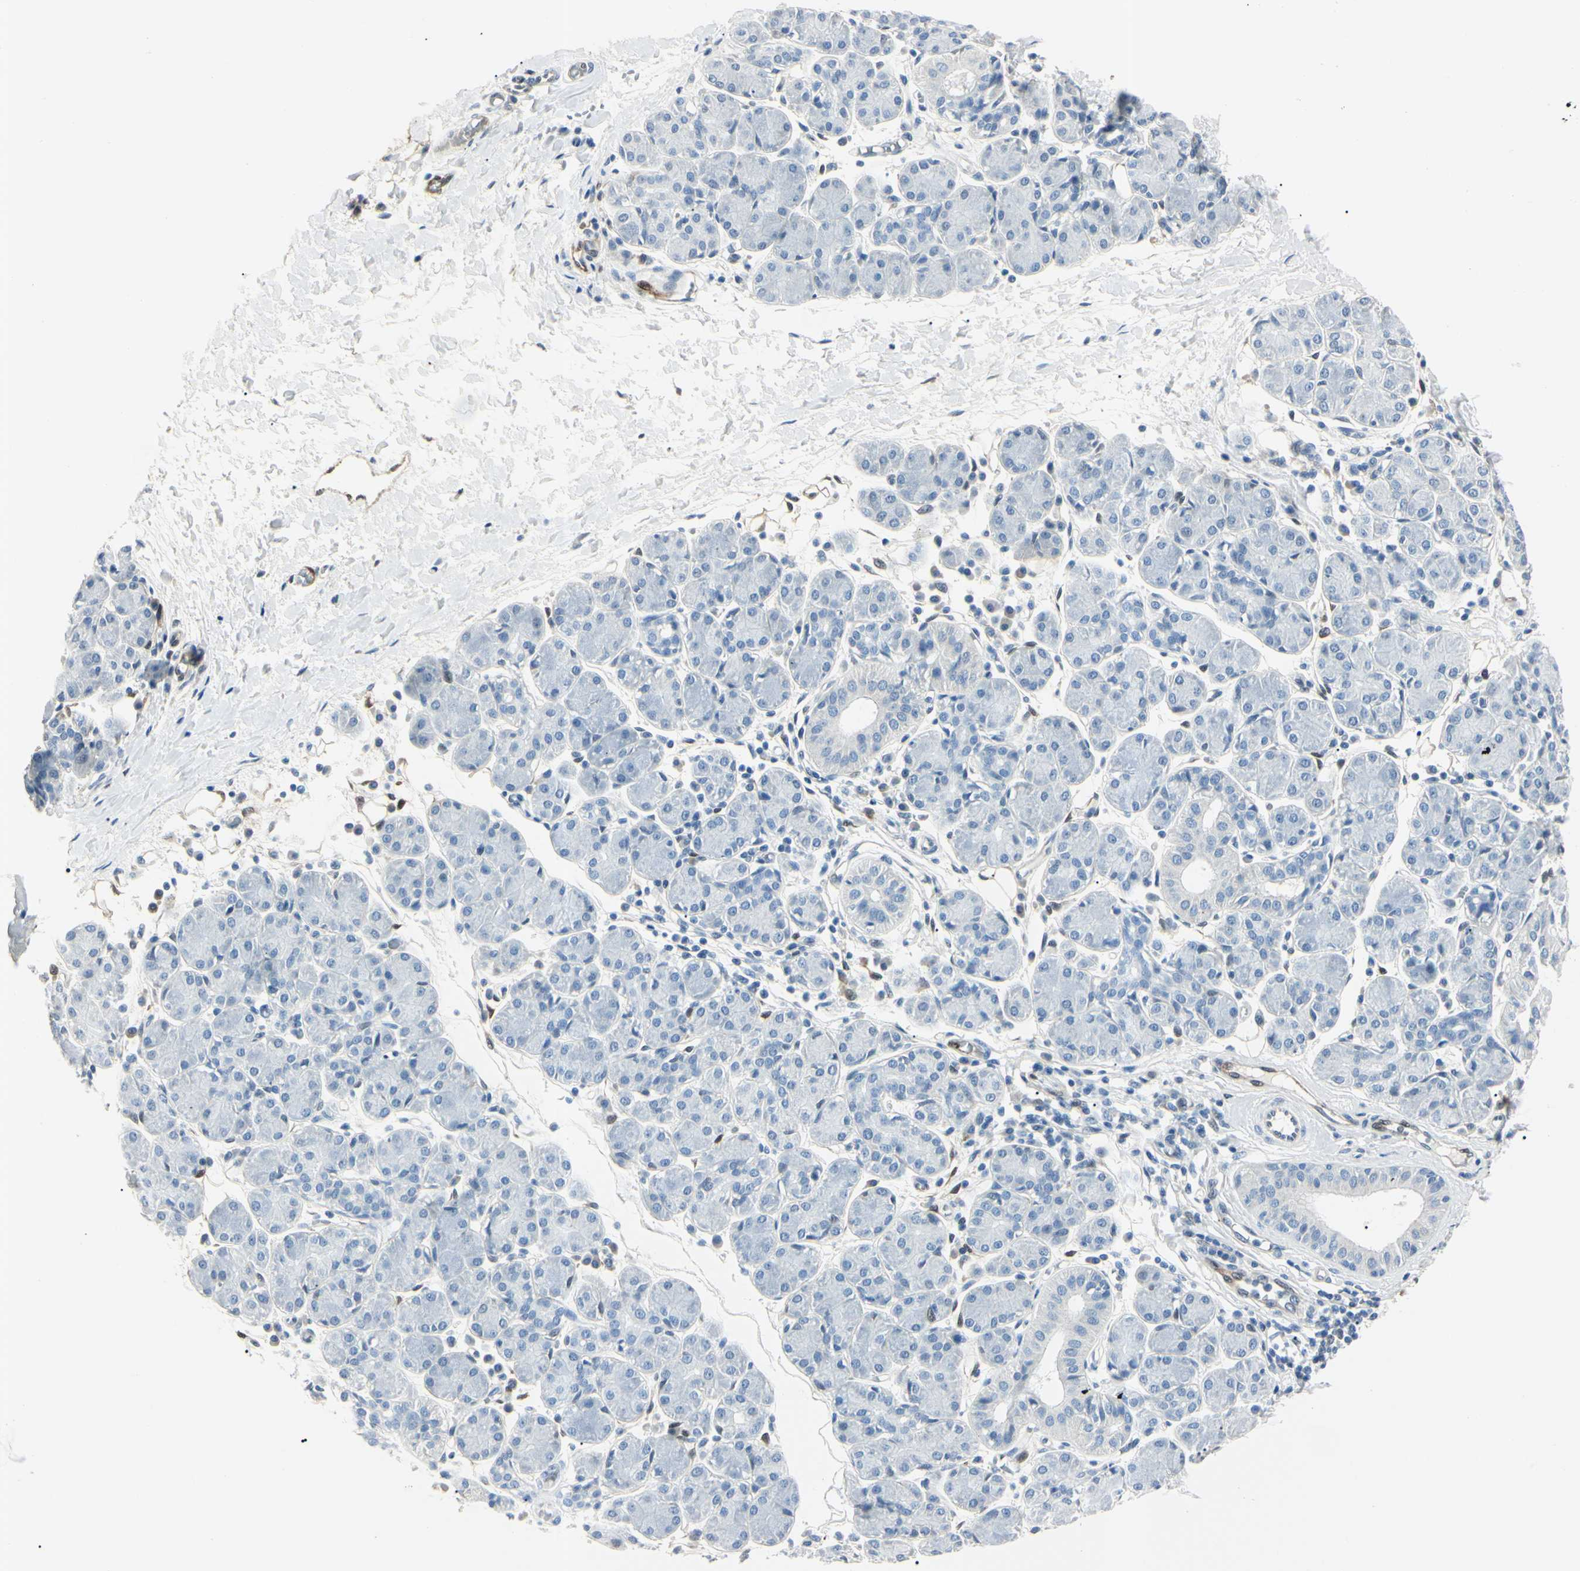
{"staining": {"intensity": "negative", "quantity": "none", "location": "none"}, "tissue": "salivary gland", "cell_type": "Glandular cells", "image_type": "normal", "snomed": [{"axis": "morphology", "description": "Normal tissue, NOS"}, {"axis": "morphology", "description": "Inflammation, NOS"}, {"axis": "topography", "description": "Lymph node"}, {"axis": "topography", "description": "Salivary gland"}], "caption": "A high-resolution micrograph shows immunohistochemistry staining of normal salivary gland, which shows no significant expression in glandular cells.", "gene": "AKR1C3", "patient": {"sex": "male", "age": 3}}